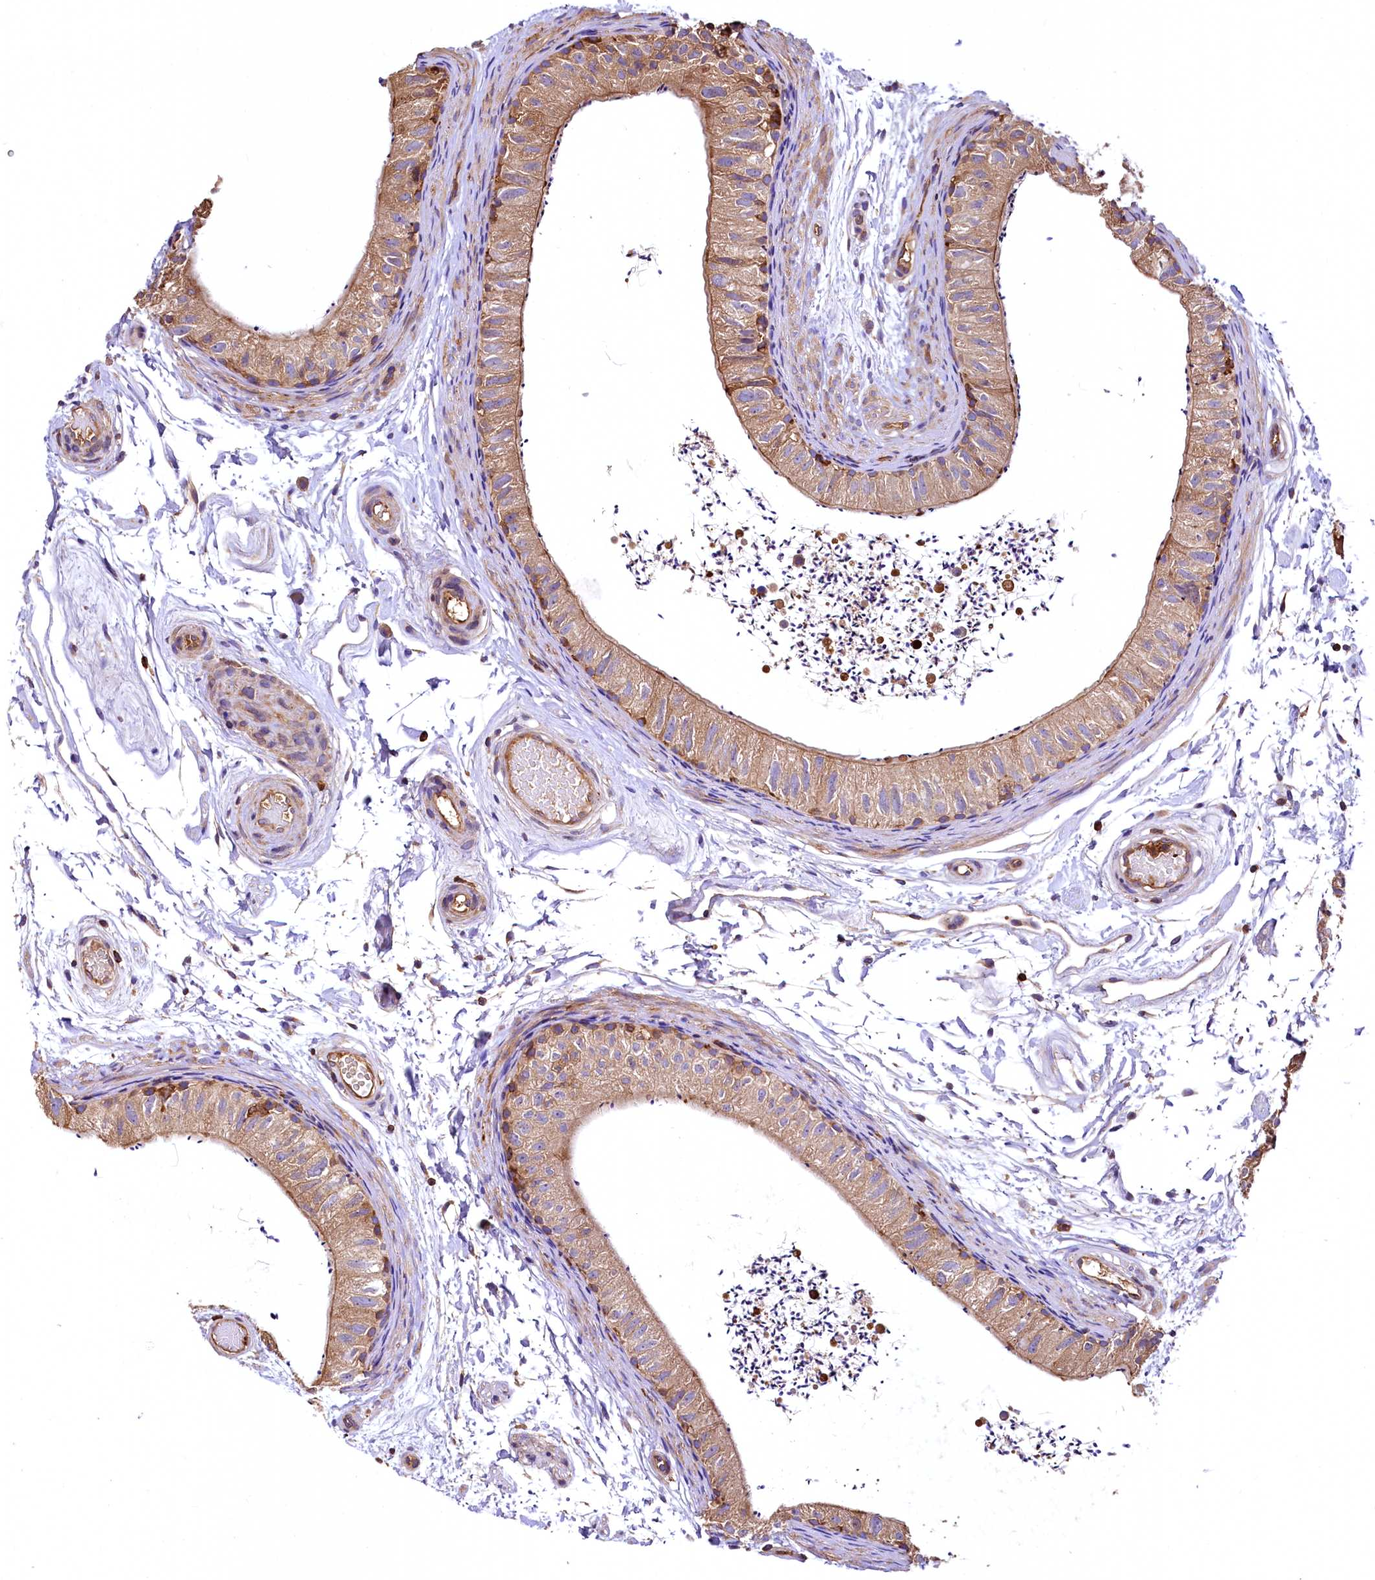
{"staining": {"intensity": "moderate", "quantity": ">75%", "location": "cytoplasmic/membranous"}, "tissue": "epididymis", "cell_type": "Glandular cells", "image_type": "normal", "snomed": [{"axis": "morphology", "description": "Normal tissue, NOS"}, {"axis": "topography", "description": "Epididymis"}], "caption": "Protein staining of unremarkable epididymis shows moderate cytoplasmic/membranous staining in approximately >75% of glandular cells.", "gene": "RARS2", "patient": {"sex": "male", "age": 50}}